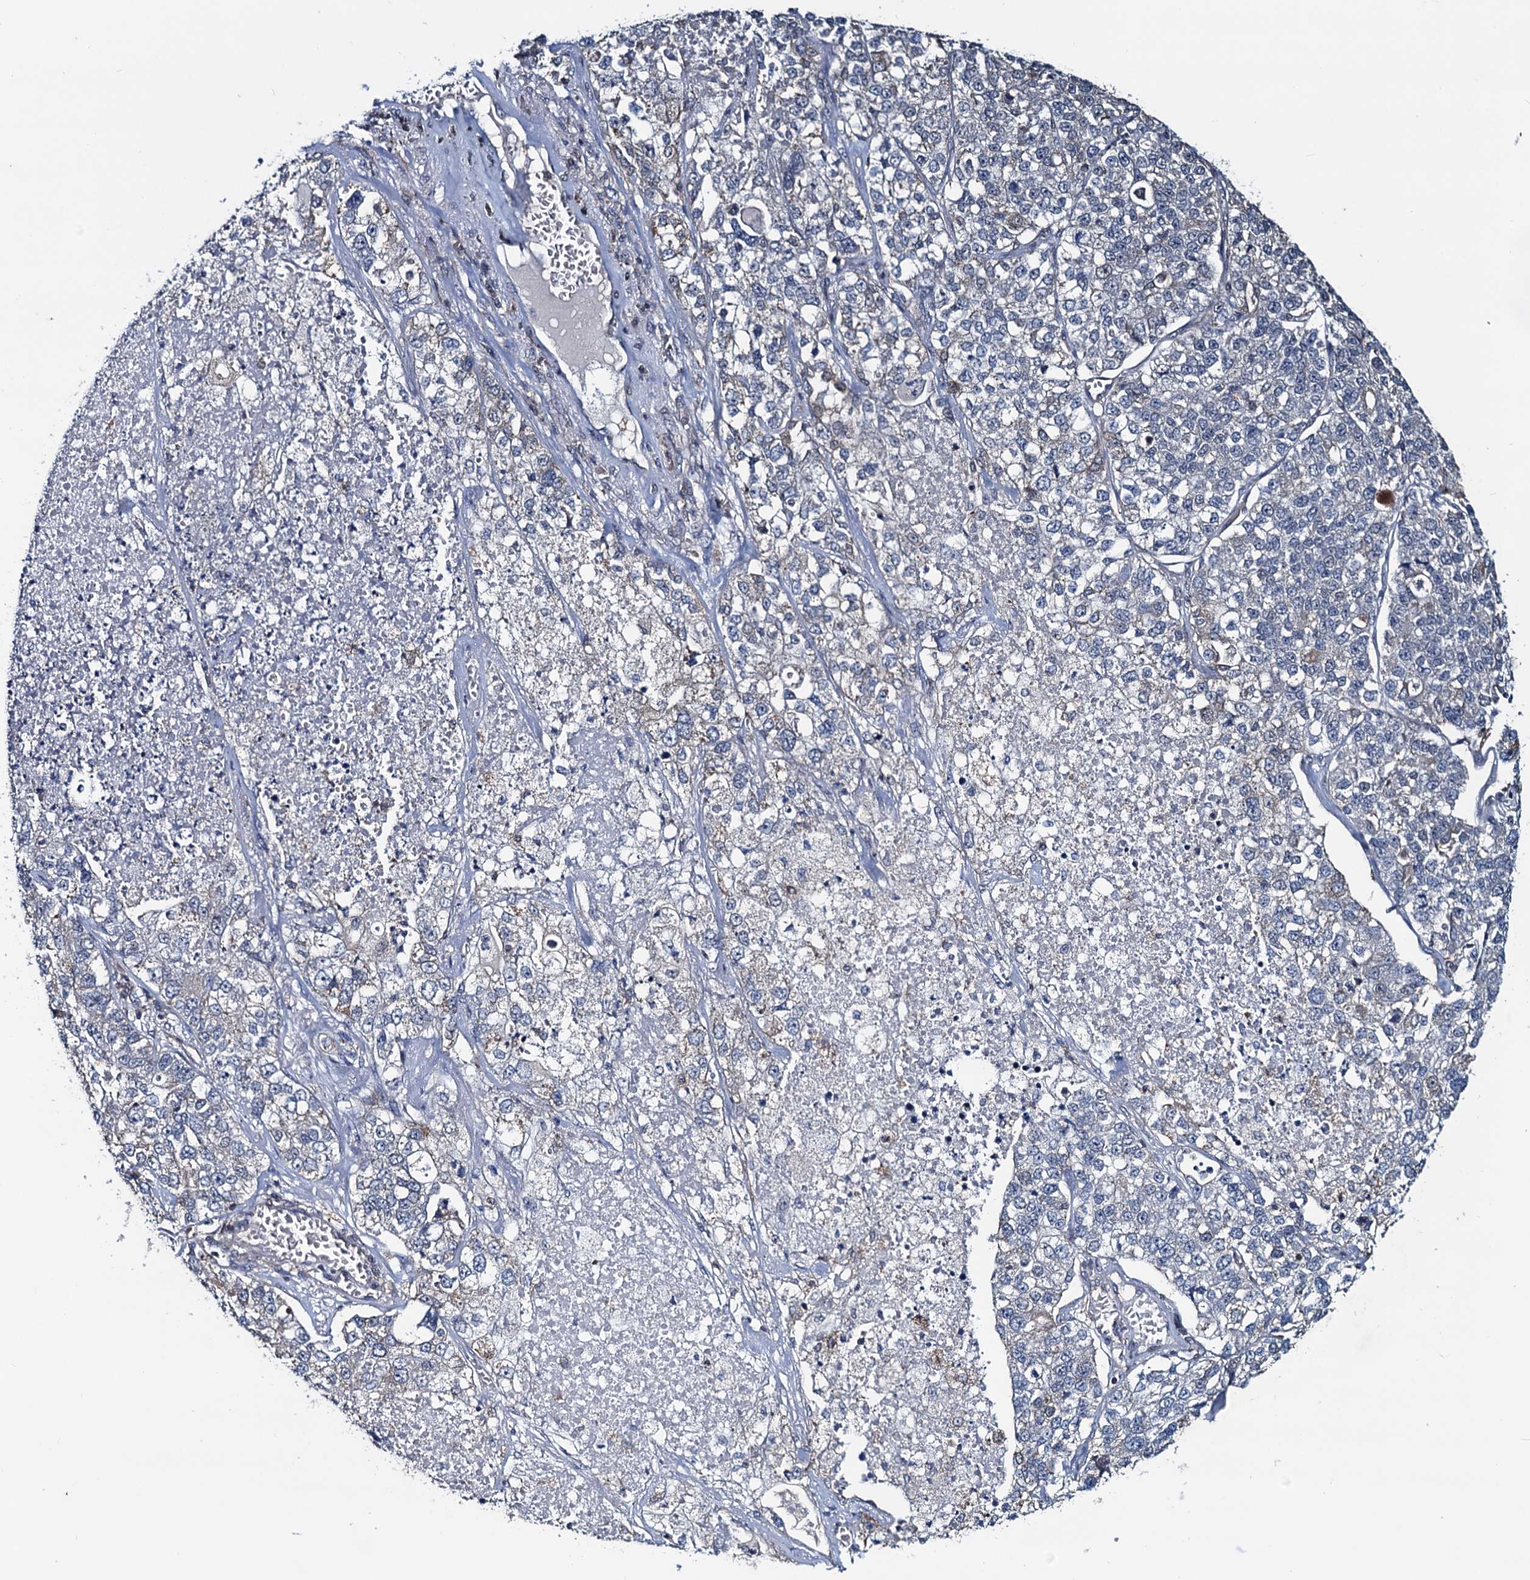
{"staining": {"intensity": "negative", "quantity": "none", "location": "none"}, "tissue": "lung cancer", "cell_type": "Tumor cells", "image_type": "cancer", "snomed": [{"axis": "morphology", "description": "Adenocarcinoma, NOS"}, {"axis": "topography", "description": "Lung"}], "caption": "Tumor cells show no significant staining in lung adenocarcinoma. (DAB (3,3'-diaminobenzidine) immunohistochemistry with hematoxylin counter stain).", "gene": "RTKN2", "patient": {"sex": "male", "age": 49}}